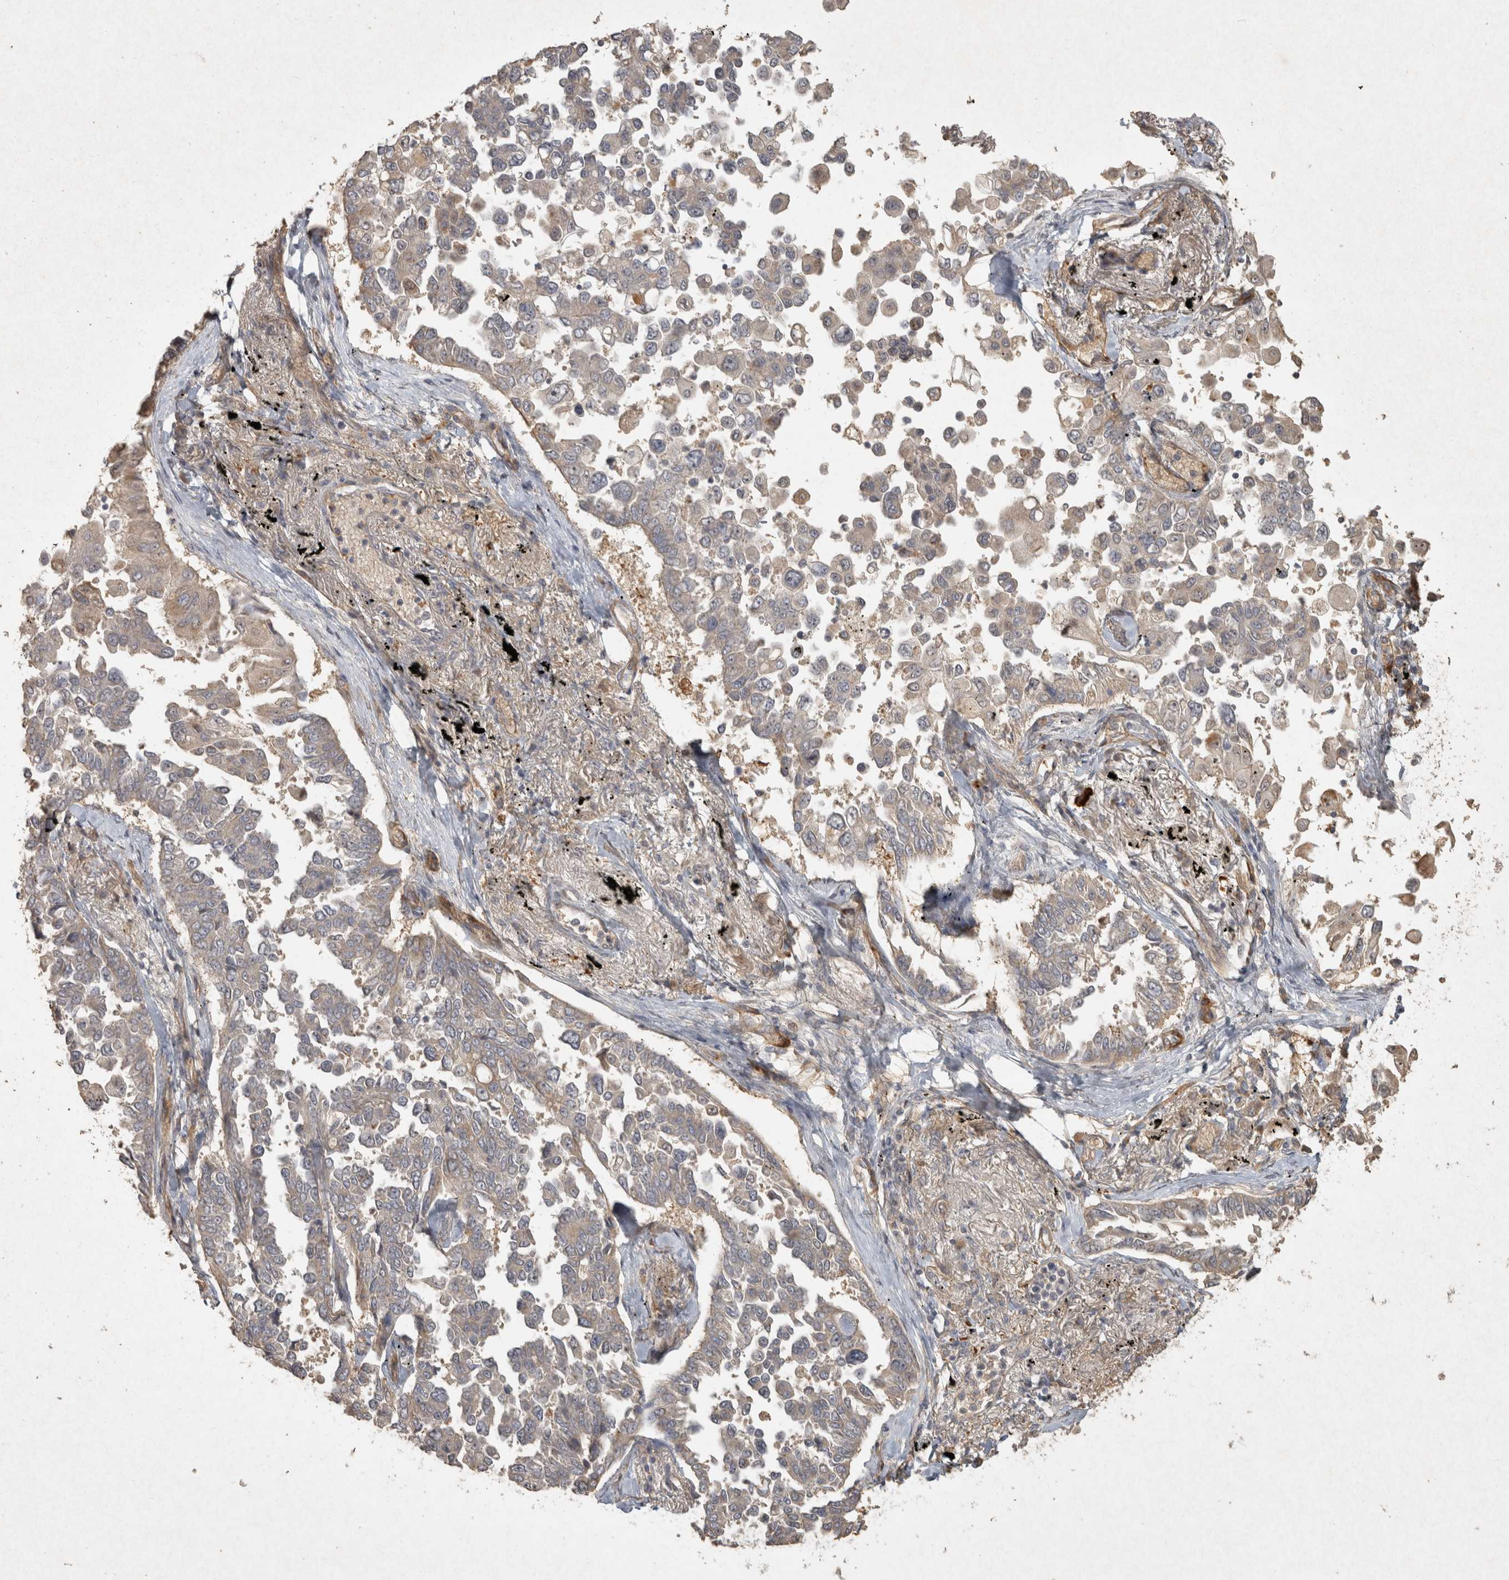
{"staining": {"intensity": "weak", "quantity": "<25%", "location": "cytoplasmic/membranous"}, "tissue": "lung cancer", "cell_type": "Tumor cells", "image_type": "cancer", "snomed": [{"axis": "morphology", "description": "Adenocarcinoma, NOS"}, {"axis": "topography", "description": "Lung"}], "caption": "Immunohistochemistry image of adenocarcinoma (lung) stained for a protein (brown), which reveals no positivity in tumor cells.", "gene": "OSTN", "patient": {"sex": "female", "age": 67}}